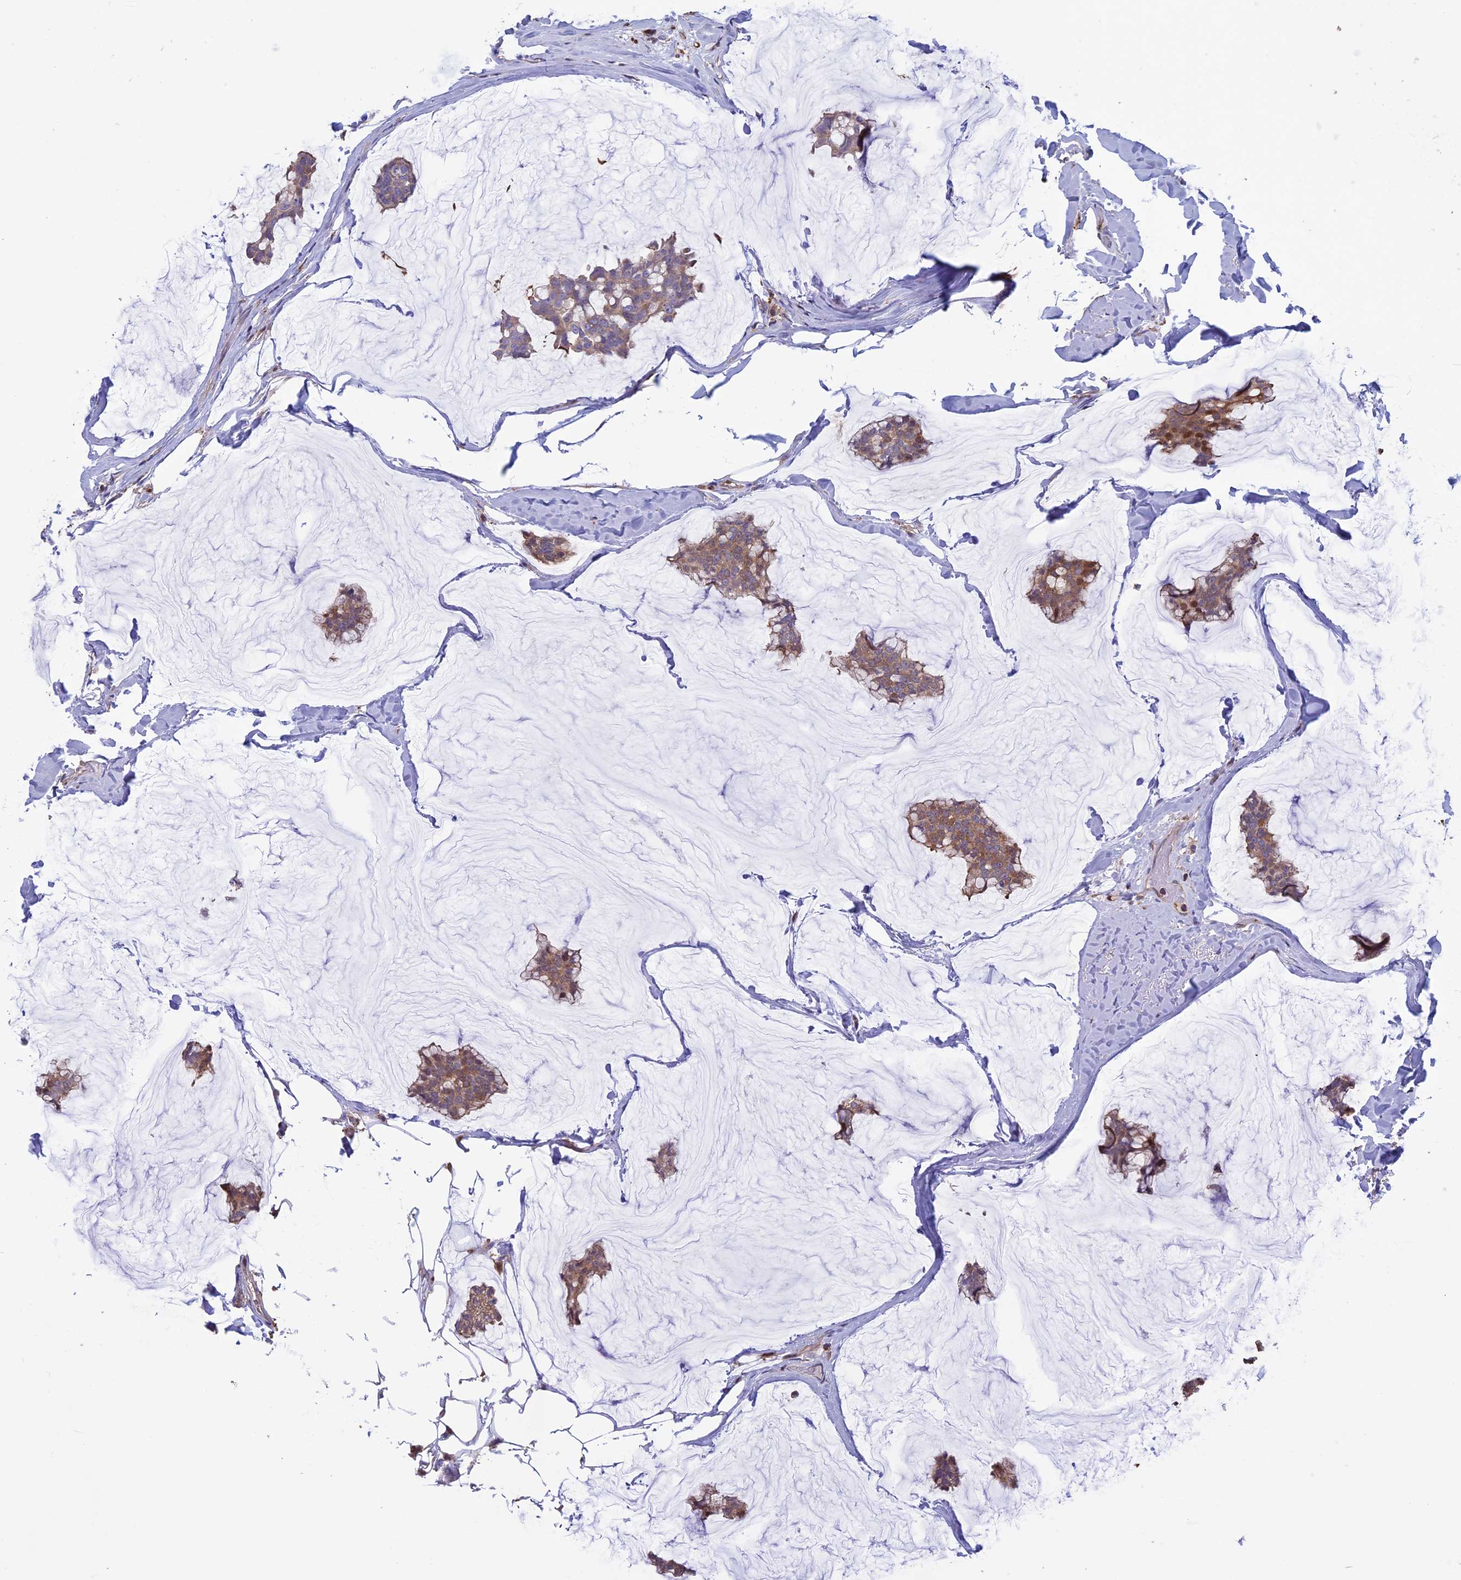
{"staining": {"intensity": "weak", "quantity": ">75%", "location": "cytoplasmic/membranous"}, "tissue": "breast cancer", "cell_type": "Tumor cells", "image_type": "cancer", "snomed": [{"axis": "morphology", "description": "Duct carcinoma"}, {"axis": "topography", "description": "Breast"}], "caption": "A histopathology image showing weak cytoplasmic/membranous staining in approximately >75% of tumor cells in breast cancer (invasive ductal carcinoma), as visualized by brown immunohistochemical staining.", "gene": "ARHGAP18", "patient": {"sex": "female", "age": 93}}